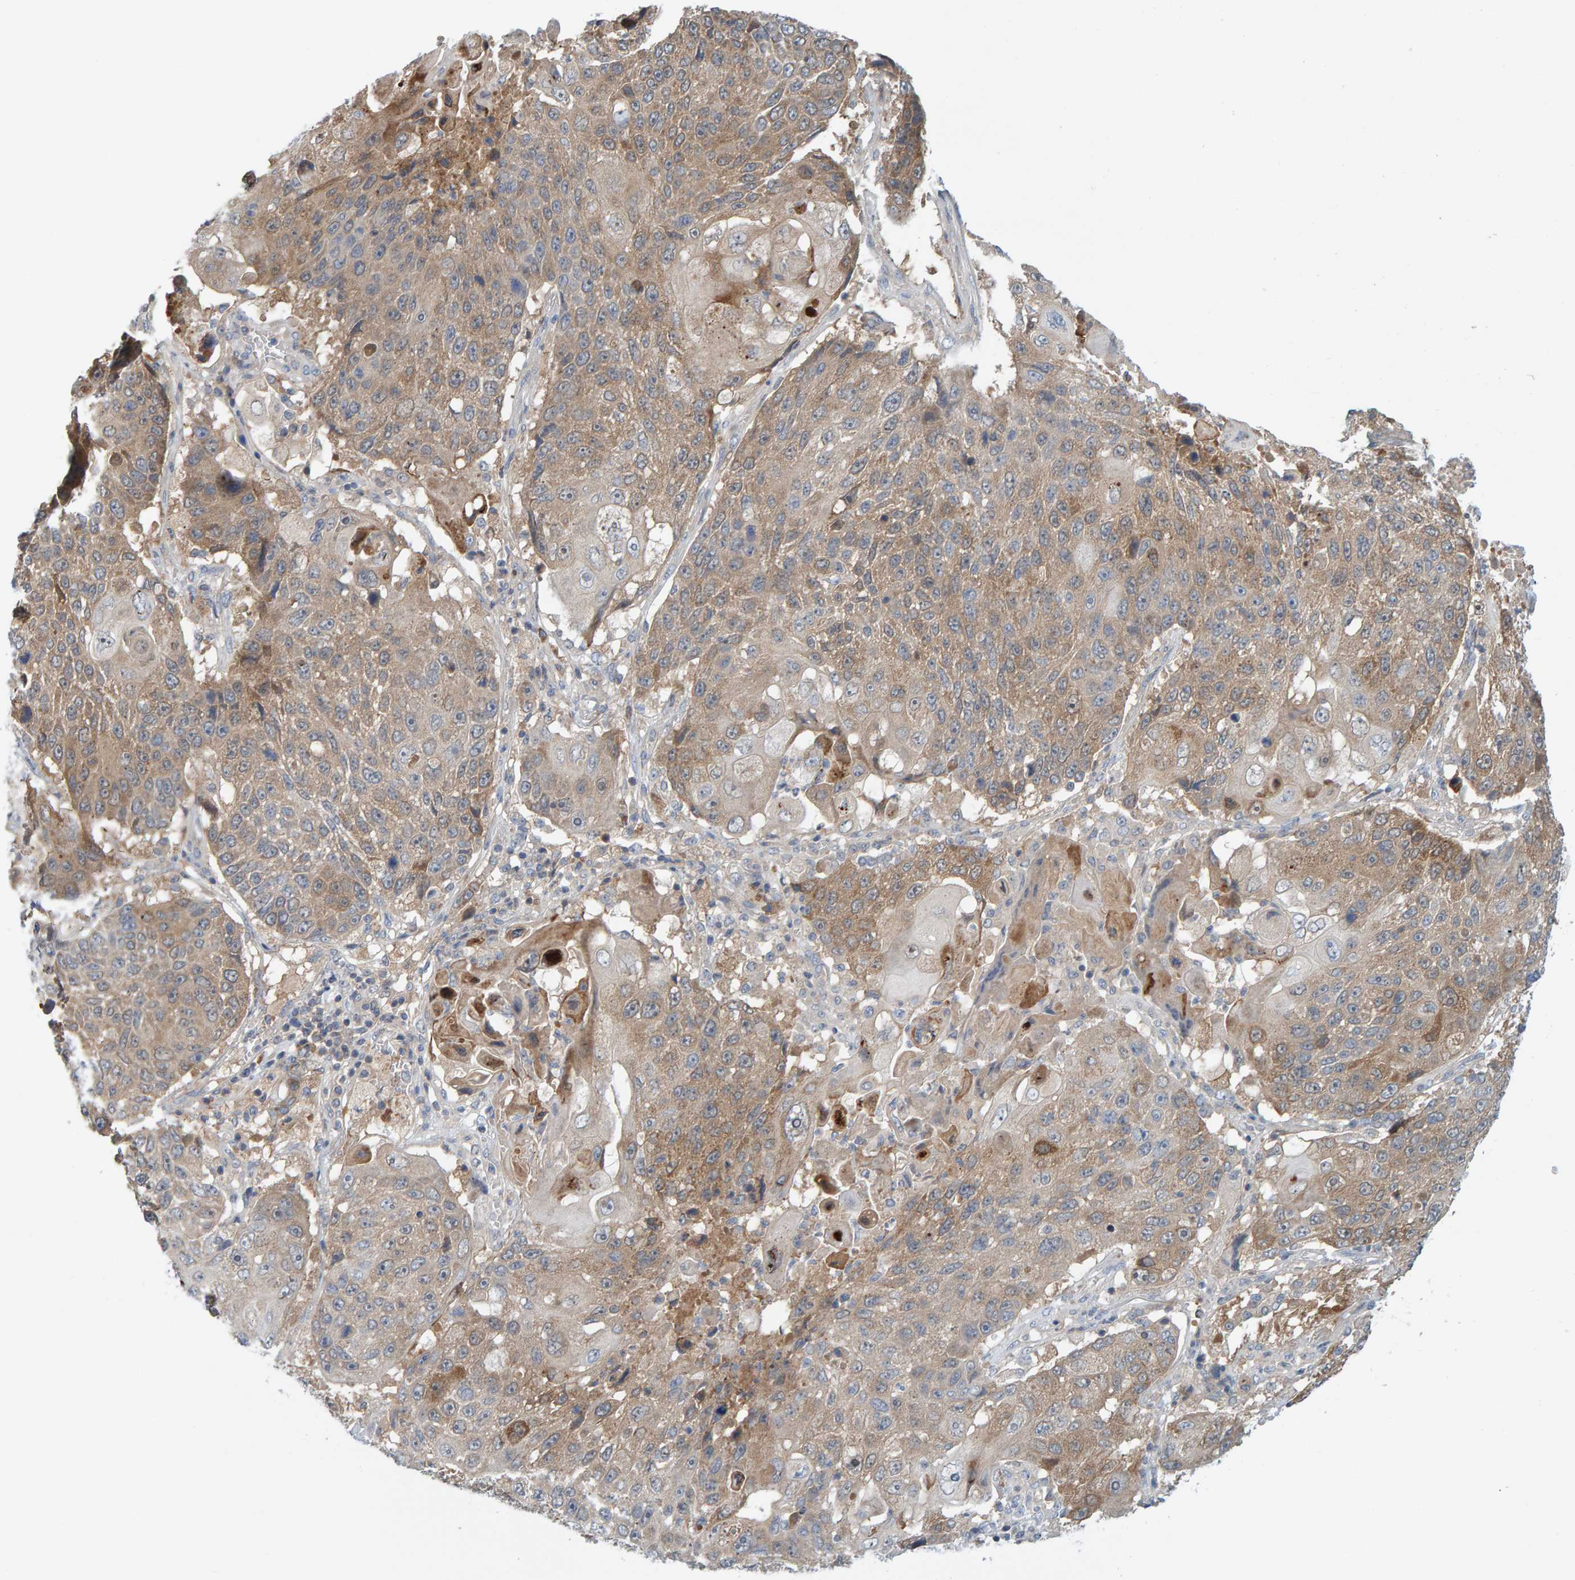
{"staining": {"intensity": "weak", "quantity": ">75%", "location": "cytoplasmic/membranous"}, "tissue": "lung cancer", "cell_type": "Tumor cells", "image_type": "cancer", "snomed": [{"axis": "morphology", "description": "Squamous cell carcinoma, NOS"}, {"axis": "topography", "description": "Lung"}], "caption": "Approximately >75% of tumor cells in lung squamous cell carcinoma show weak cytoplasmic/membranous protein positivity as visualized by brown immunohistochemical staining.", "gene": "TATDN1", "patient": {"sex": "male", "age": 61}}